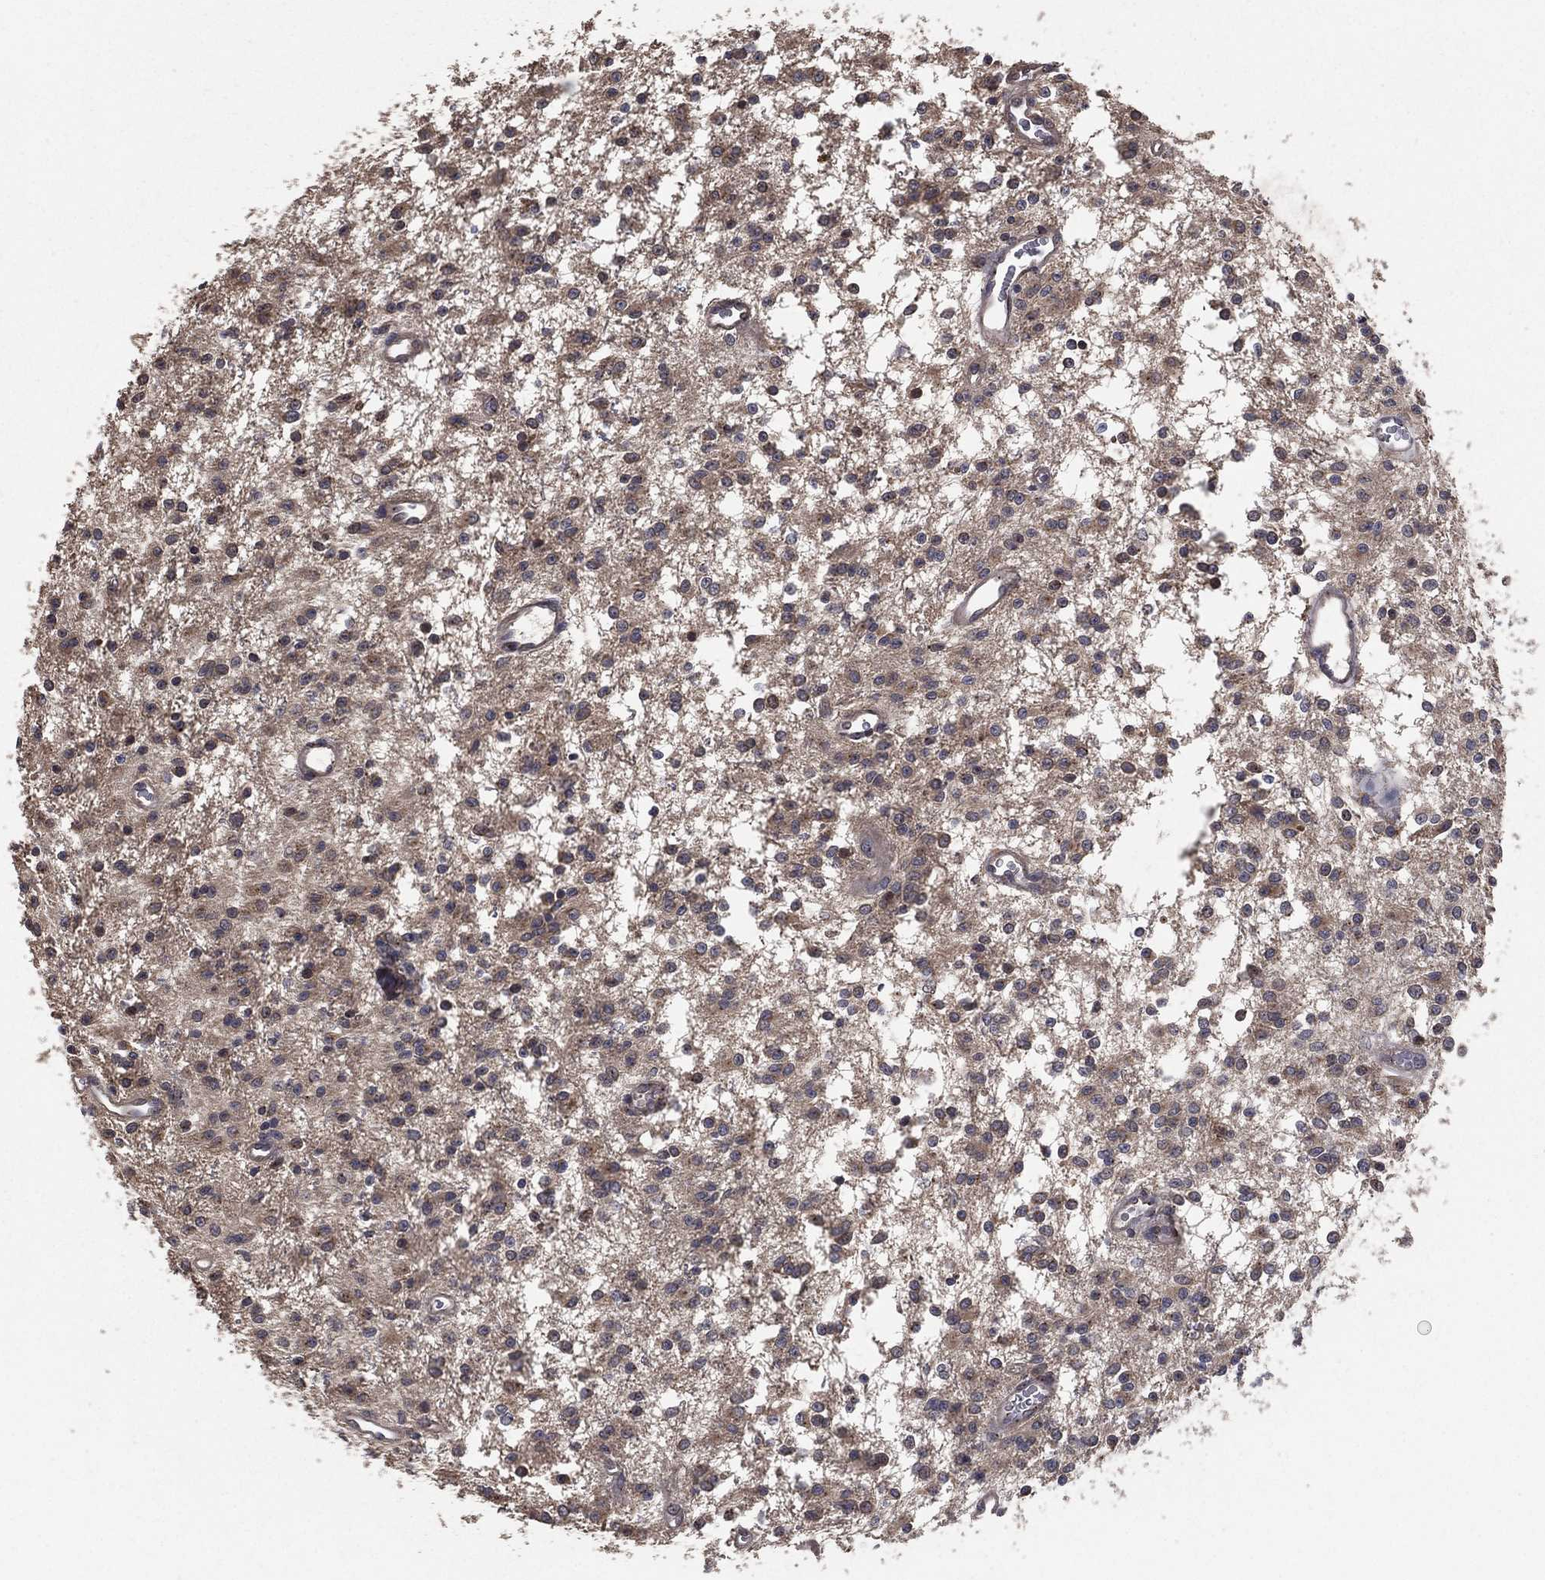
{"staining": {"intensity": "weak", "quantity": "25%-75%", "location": "cytoplasmic/membranous"}, "tissue": "glioma", "cell_type": "Tumor cells", "image_type": "cancer", "snomed": [{"axis": "morphology", "description": "Glioma, malignant, Low grade"}, {"axis": "topography", "description": "Brain"}], "caption": "A low amount of weak cytoplasmic/membranous expression is seen in about 25%-75% of tumor cells in glioma tissue.", "gene": "PCNT", "patient": {"sex": "female", "age": 45}}